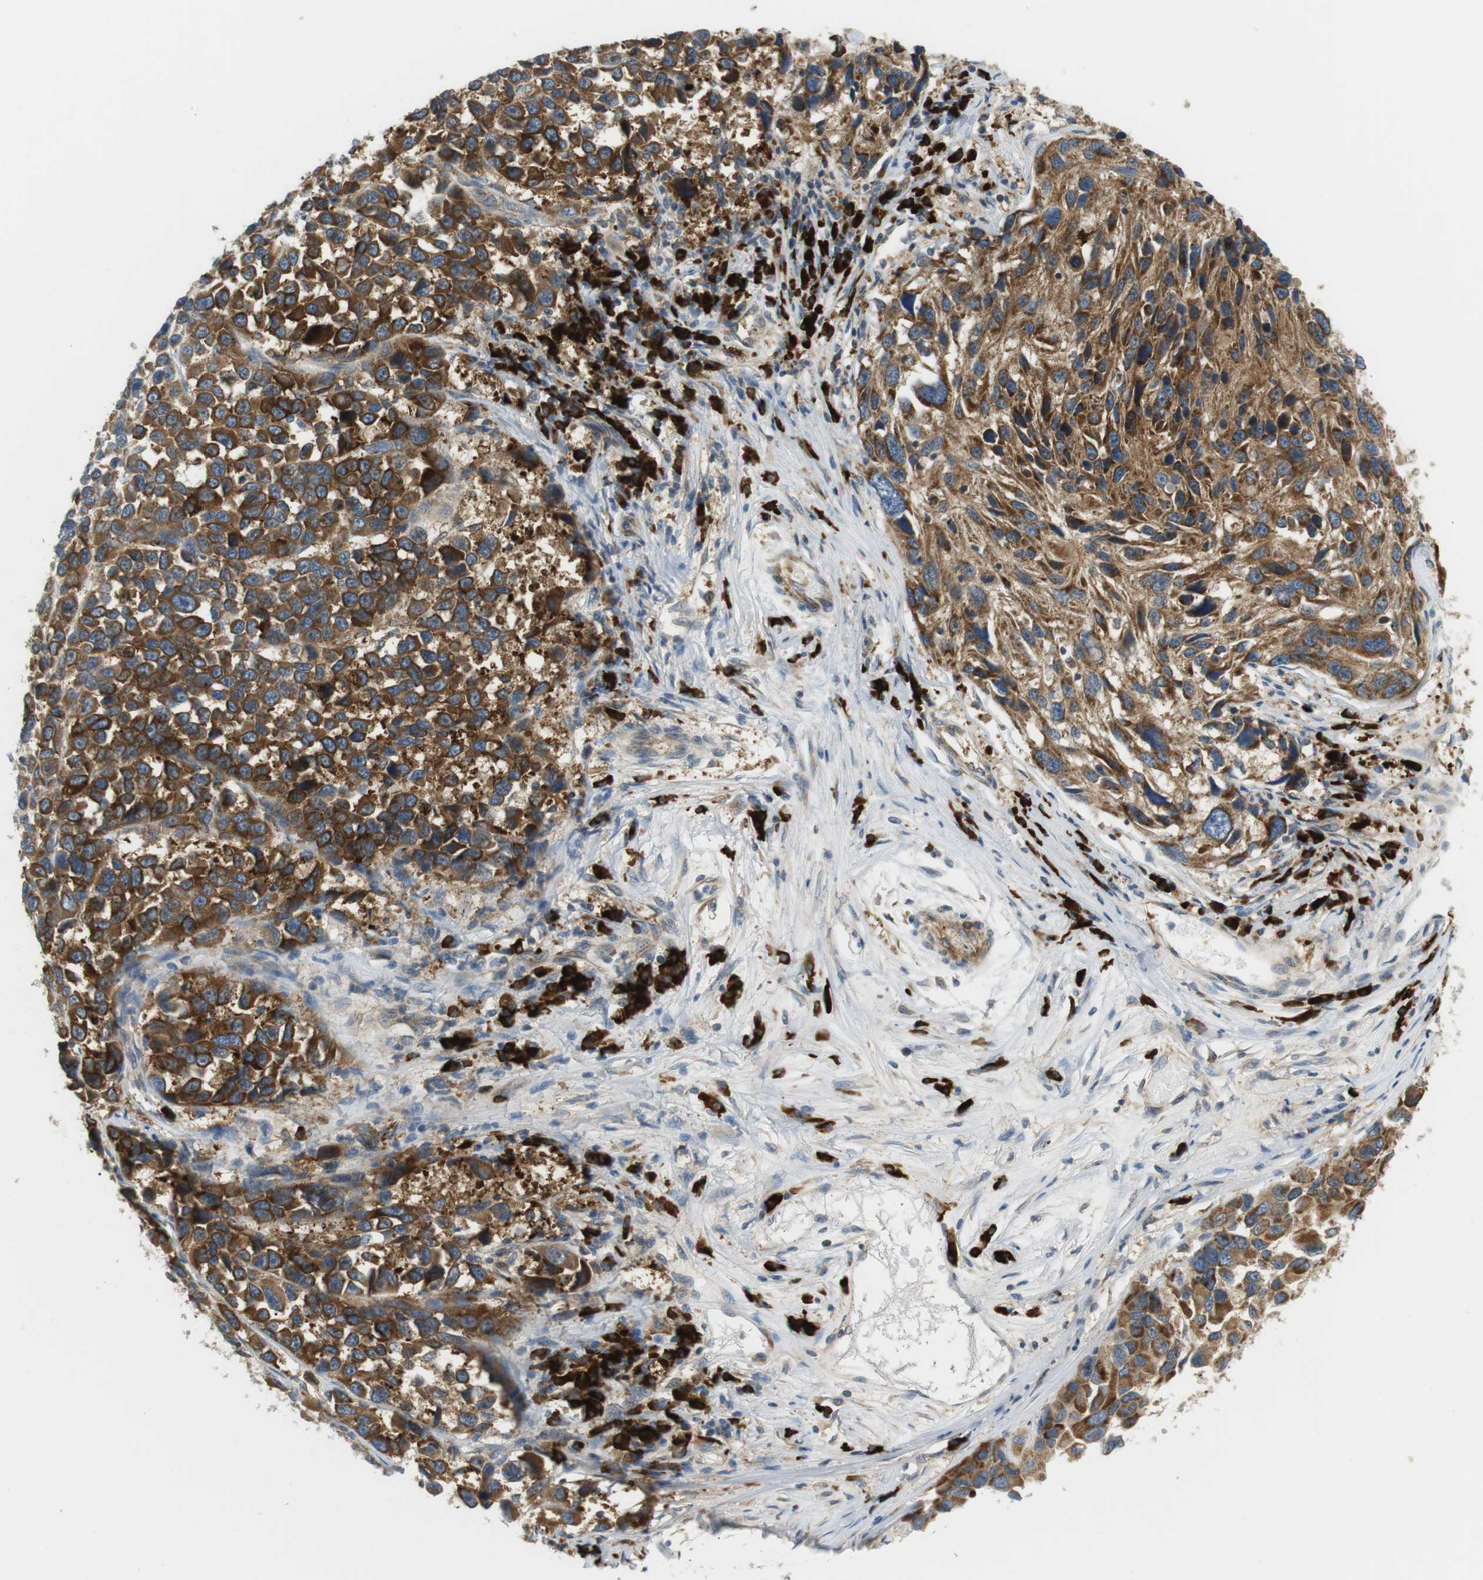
{"staining": {"intensity": "strong", "quantity": ">75%", "location": "cytoplasmic/membranous"}, "tissue": "melanoma", "cell_type": "Tumor cells", "image_type": "cancer", "snomed": [{"axis": "morphology", "description": "Malignant melanoma, NOS"}, {"axis": "topography", "description": "Skin"}], "caption": "Strong cytoplasmic/membranous protein staining is identified in about >75% of tumor cells in melanoma.", "gene": "TMEM200A", "patient": {"sex": "male", "age": 53}}